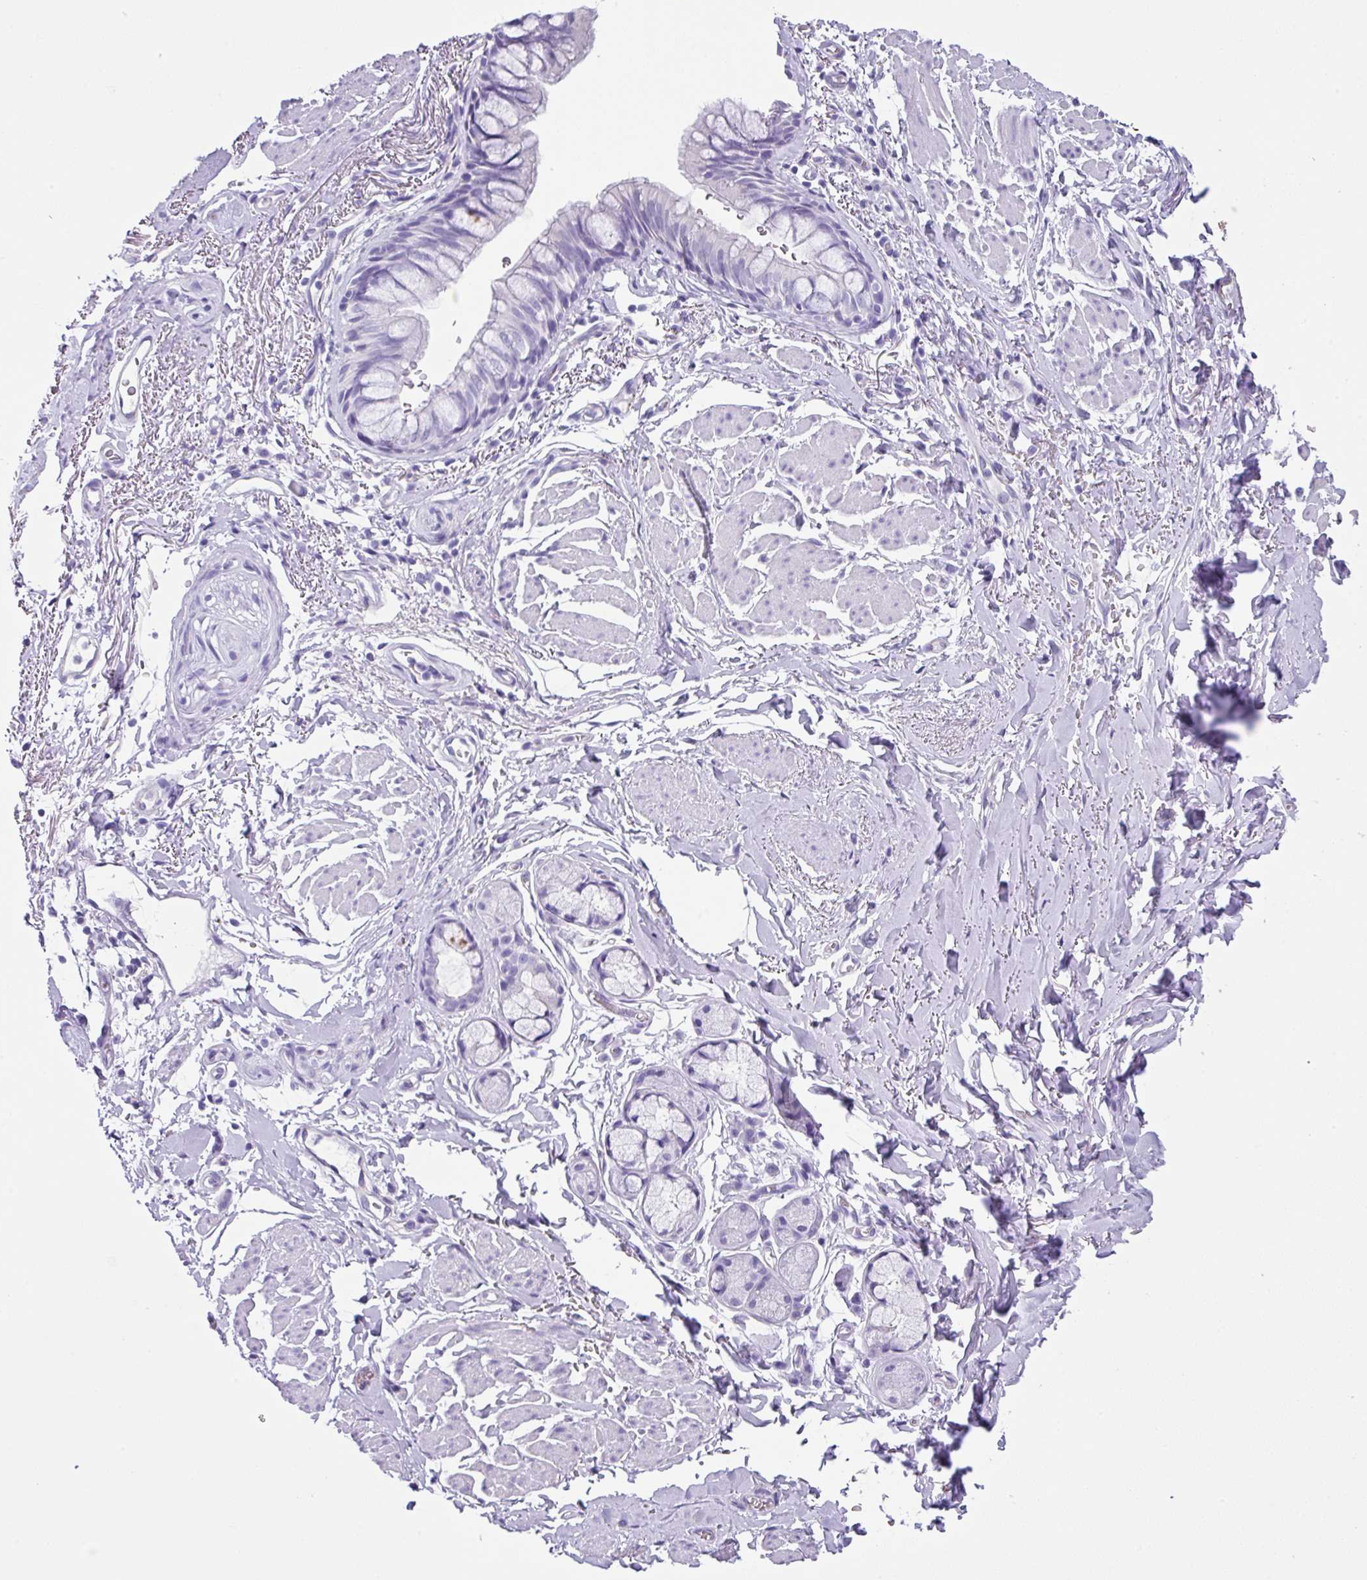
{"staining": {"intensity": "negative", "quantity": "none", "location": "none"}, "tissue": "bronchus", "cell_type": "Respiratory epithelial cells", "image_type": "normal", "snomed": [{"axis": "morphology", "description": "Normal tissue, NOS"}, {"axis": "topography", "description": "Bronchus"}], "caption": "Immunohistochemistry (IHC) image of benign bronchus: human bronchus stained with DAB demonstrates no significant protein staining in respiratory epithelial cells.", "gene": "ZG16", "patient": {"sex": "male", "age": 67}}